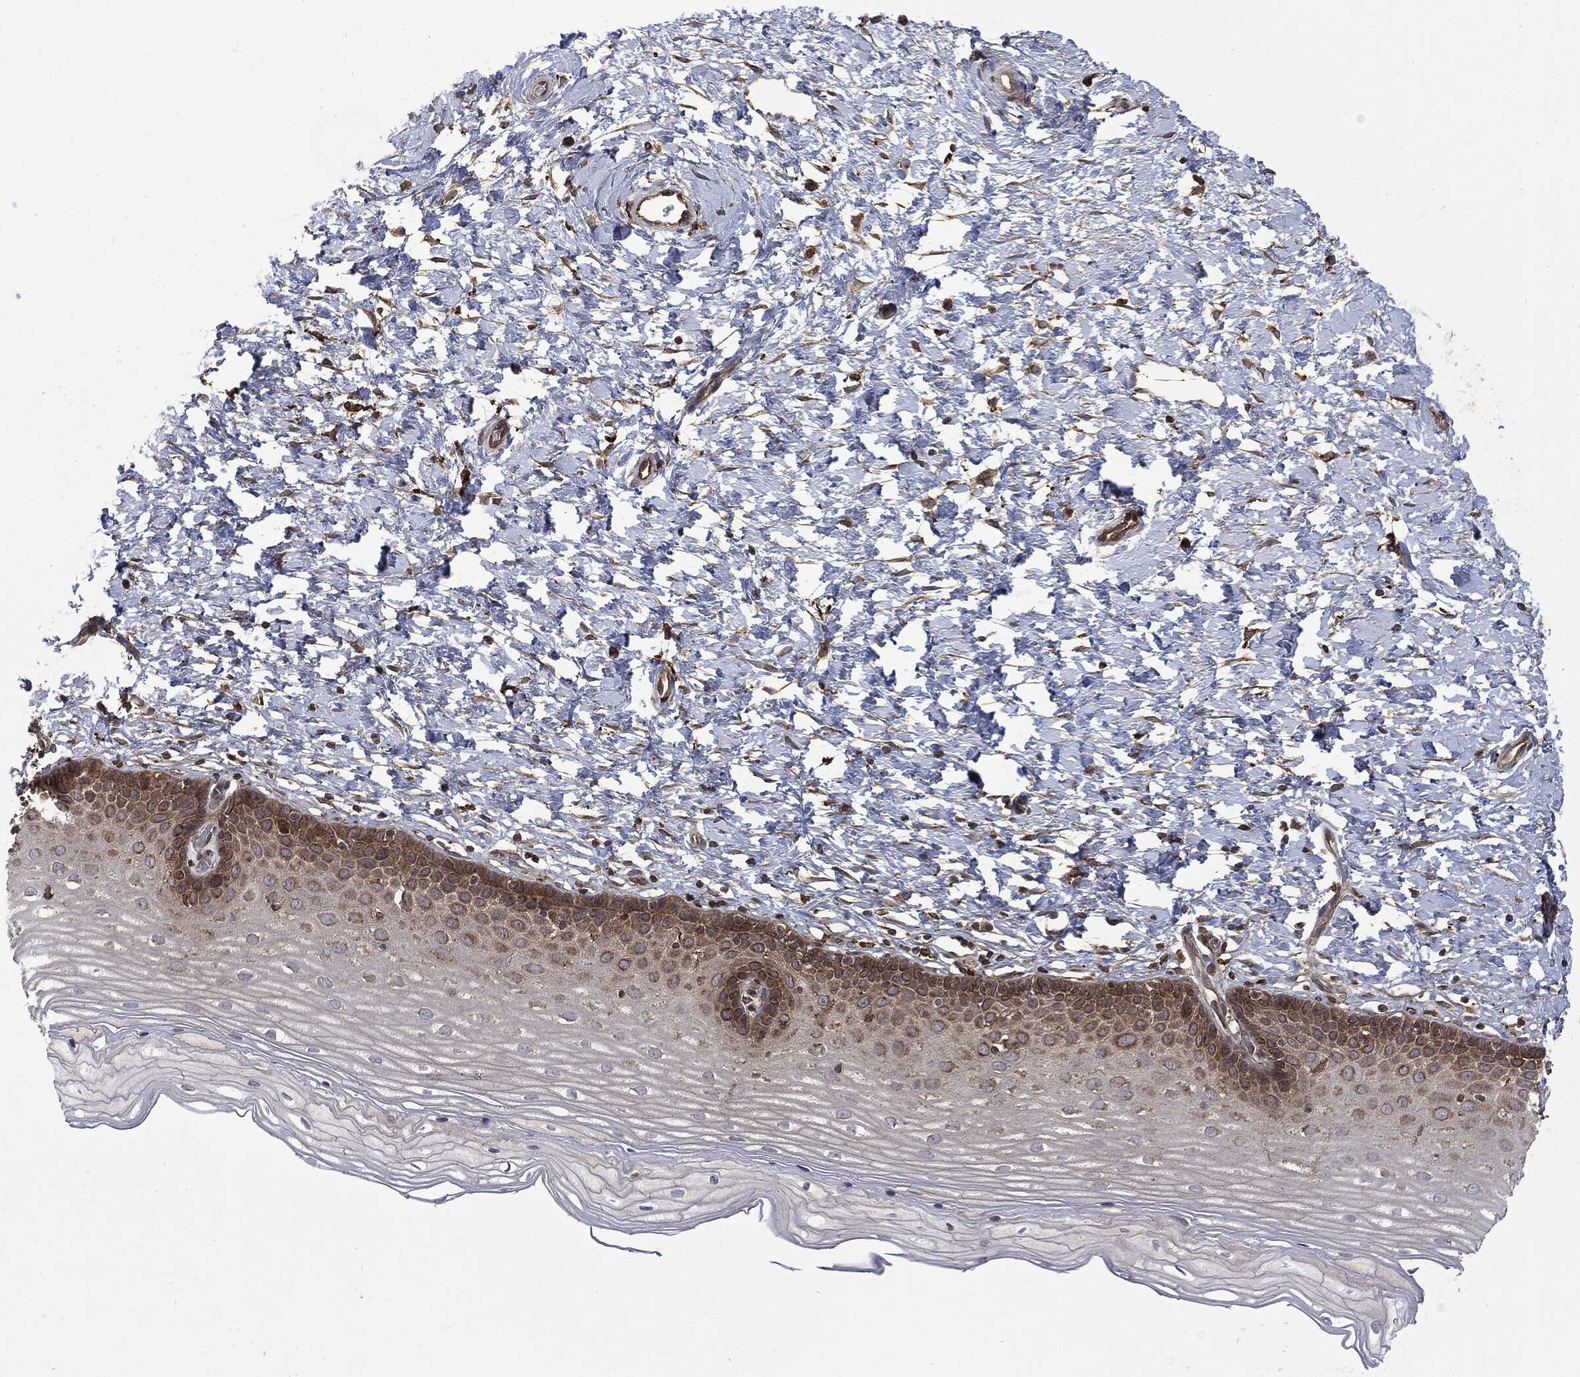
{"staining": {"intensity": "moderate", "quantity": ">75%", "location": "cytoplasmic/membranous"}, "tissue": "cervix", "cell_type": "Glandular cells", "image_type": "normal", "snomed": [{"axis": "morphology", "description": "Normal tissue, NOS"}, {"axis": "topography", "description": "Cervix"}], "caption": "Immunohistochemical staining of unremarkable human cervix exhibits medium levels of moderate cytoplasmic/membranous expression in about >75% of glandular cells.", "gene": "SNX5", "patient": {"sex": "female", "age": 37}}